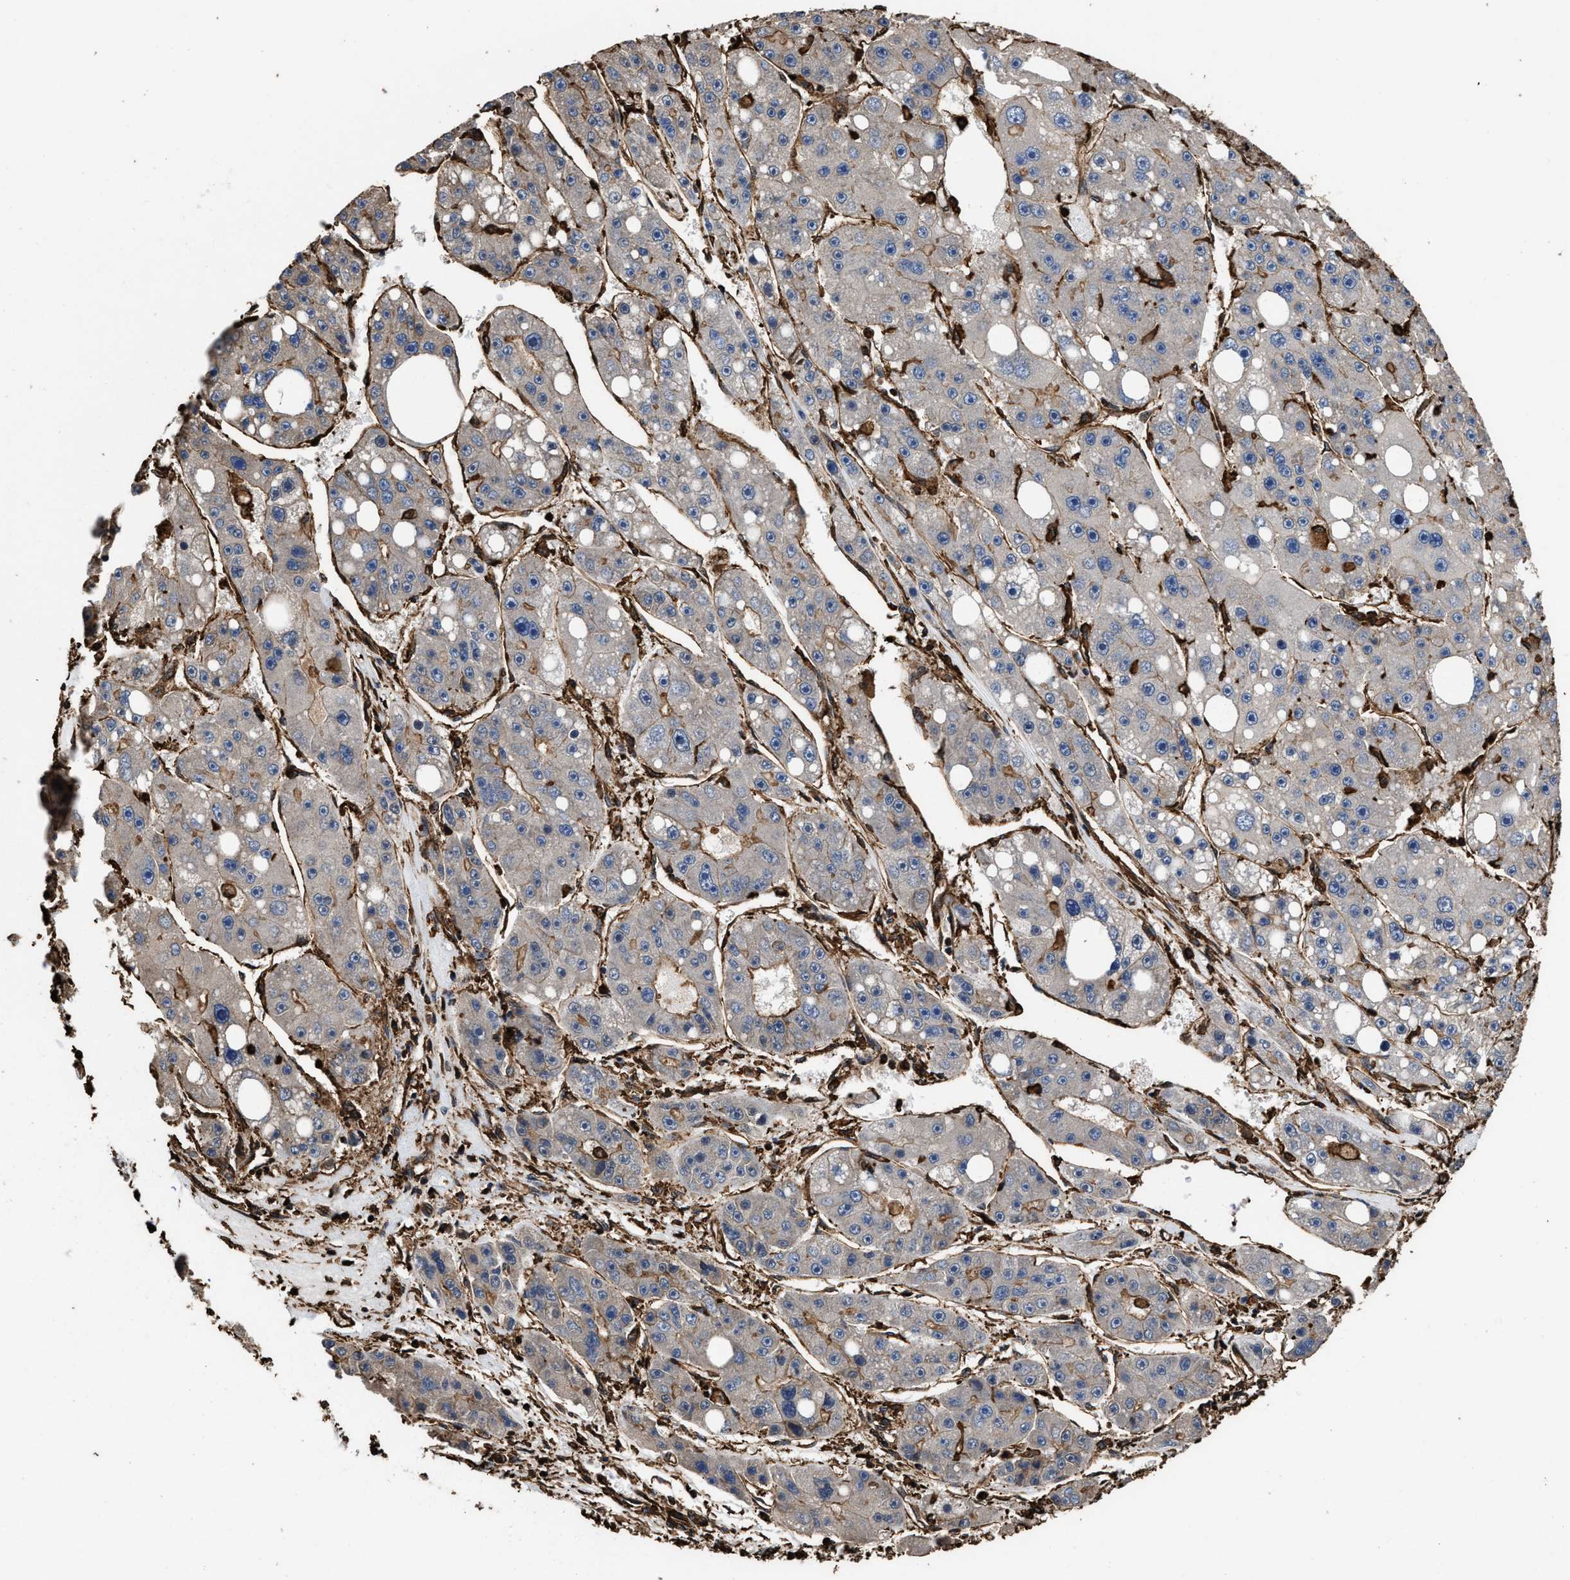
{"staining": {"intensity": "weak", "quantity": "<25%", "location": "cytoplasmic/membranous"}, "tissue": "liver cancer", "cell_type": "Tumor cells", "image_type": "cancer", "snomed": [{"axis": "morphology", "description": "Carcinoma, Hepatocellular, NOS"}, {"axis": "topography", "description": "Liver"}], "caption": "Immunohistochemical staining of human liver hepatocellular carcinoma shows no significant expression in tumor cells.", "gene": "KBTBD2", "patient": {"sex": "female", "age": 61}}